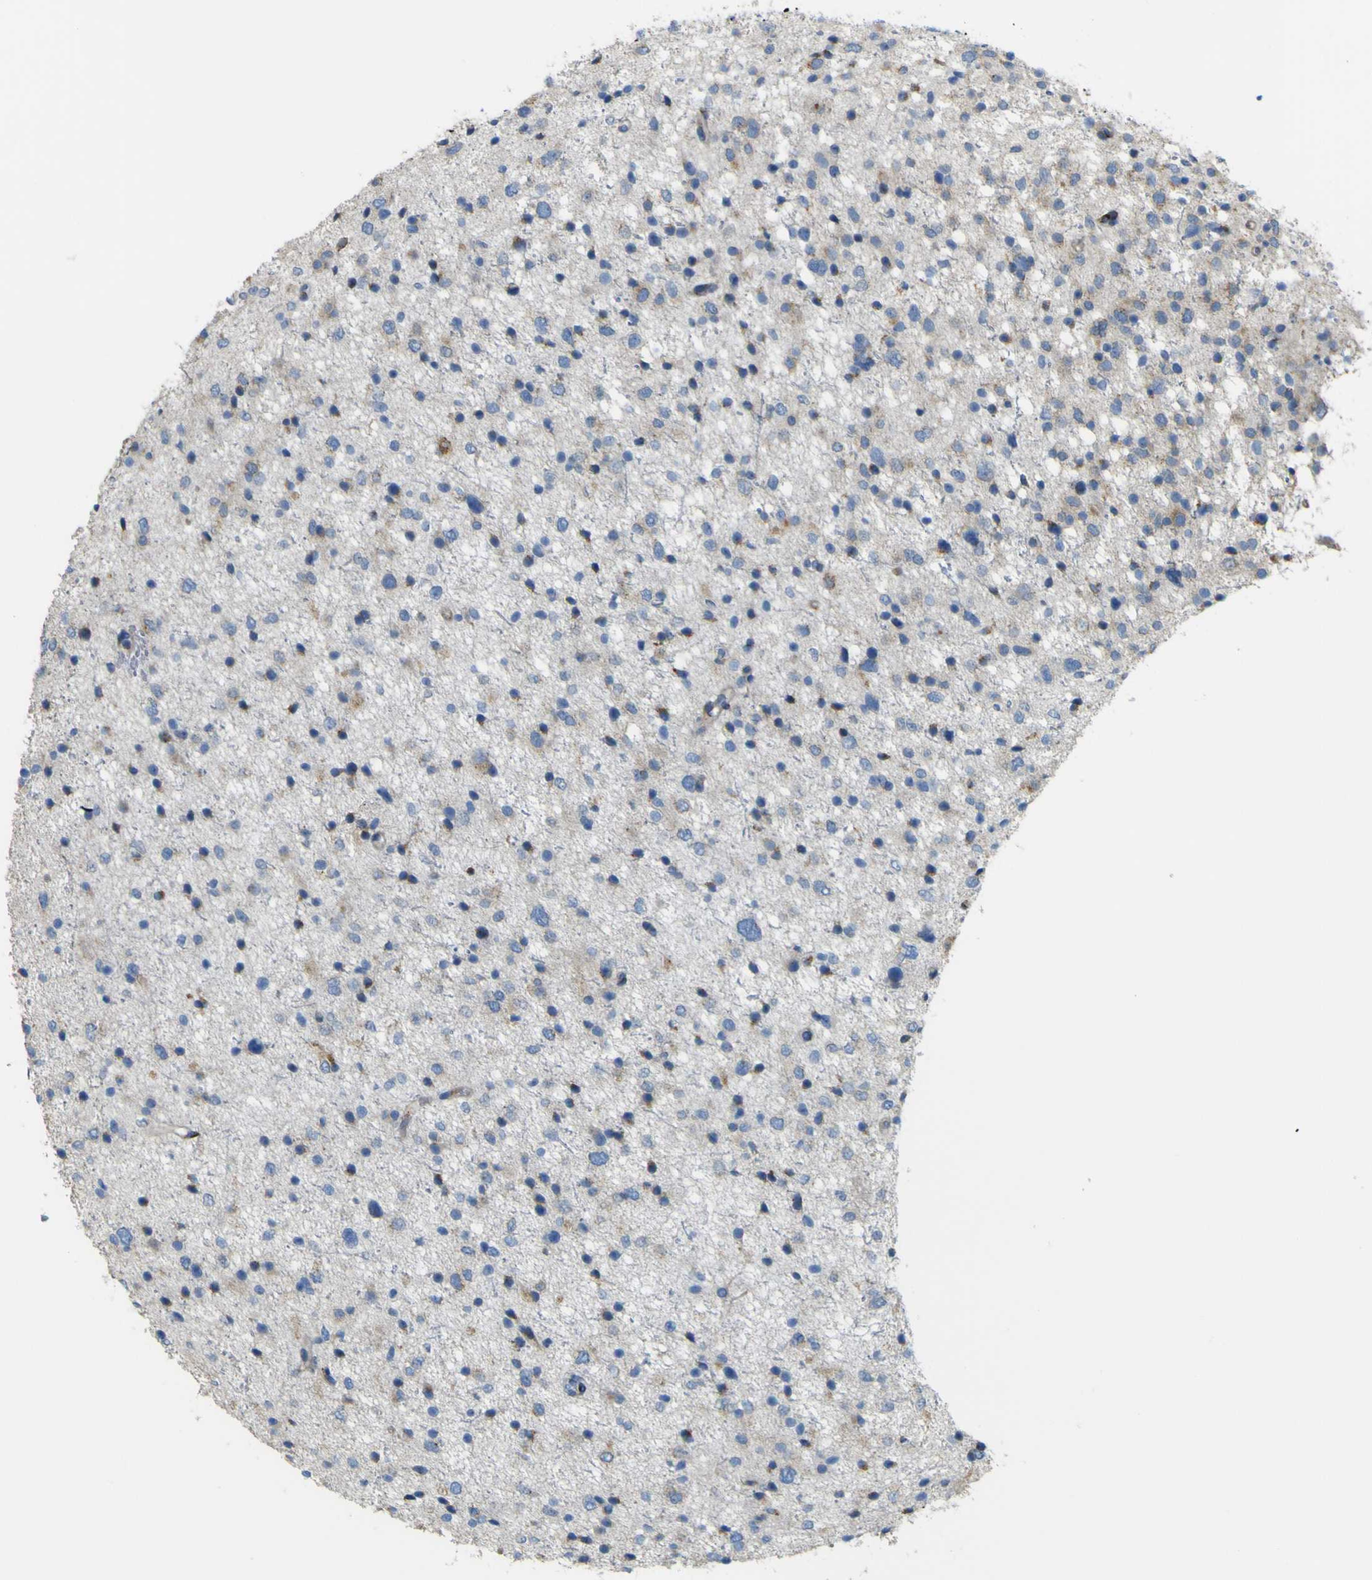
{"staining": {"intensity": "weak", "quantity": "<25%", "location": "cytoplasmic/membranous"}, "tissue": "glioma", "cell_type": "Tumor cells", "image_type": "cancer", "snomed": [{"axis": "morphology", "description": "Glioma, malignant, Low grade"}, {"axis": "topography", "description": "Brain"}], "caption": "Immunohistochemical staining of glioma exhibits no significant positivity in tumor cells.", "gene": "IGF2R", "patient": {"sex": "female", "age": 37}}